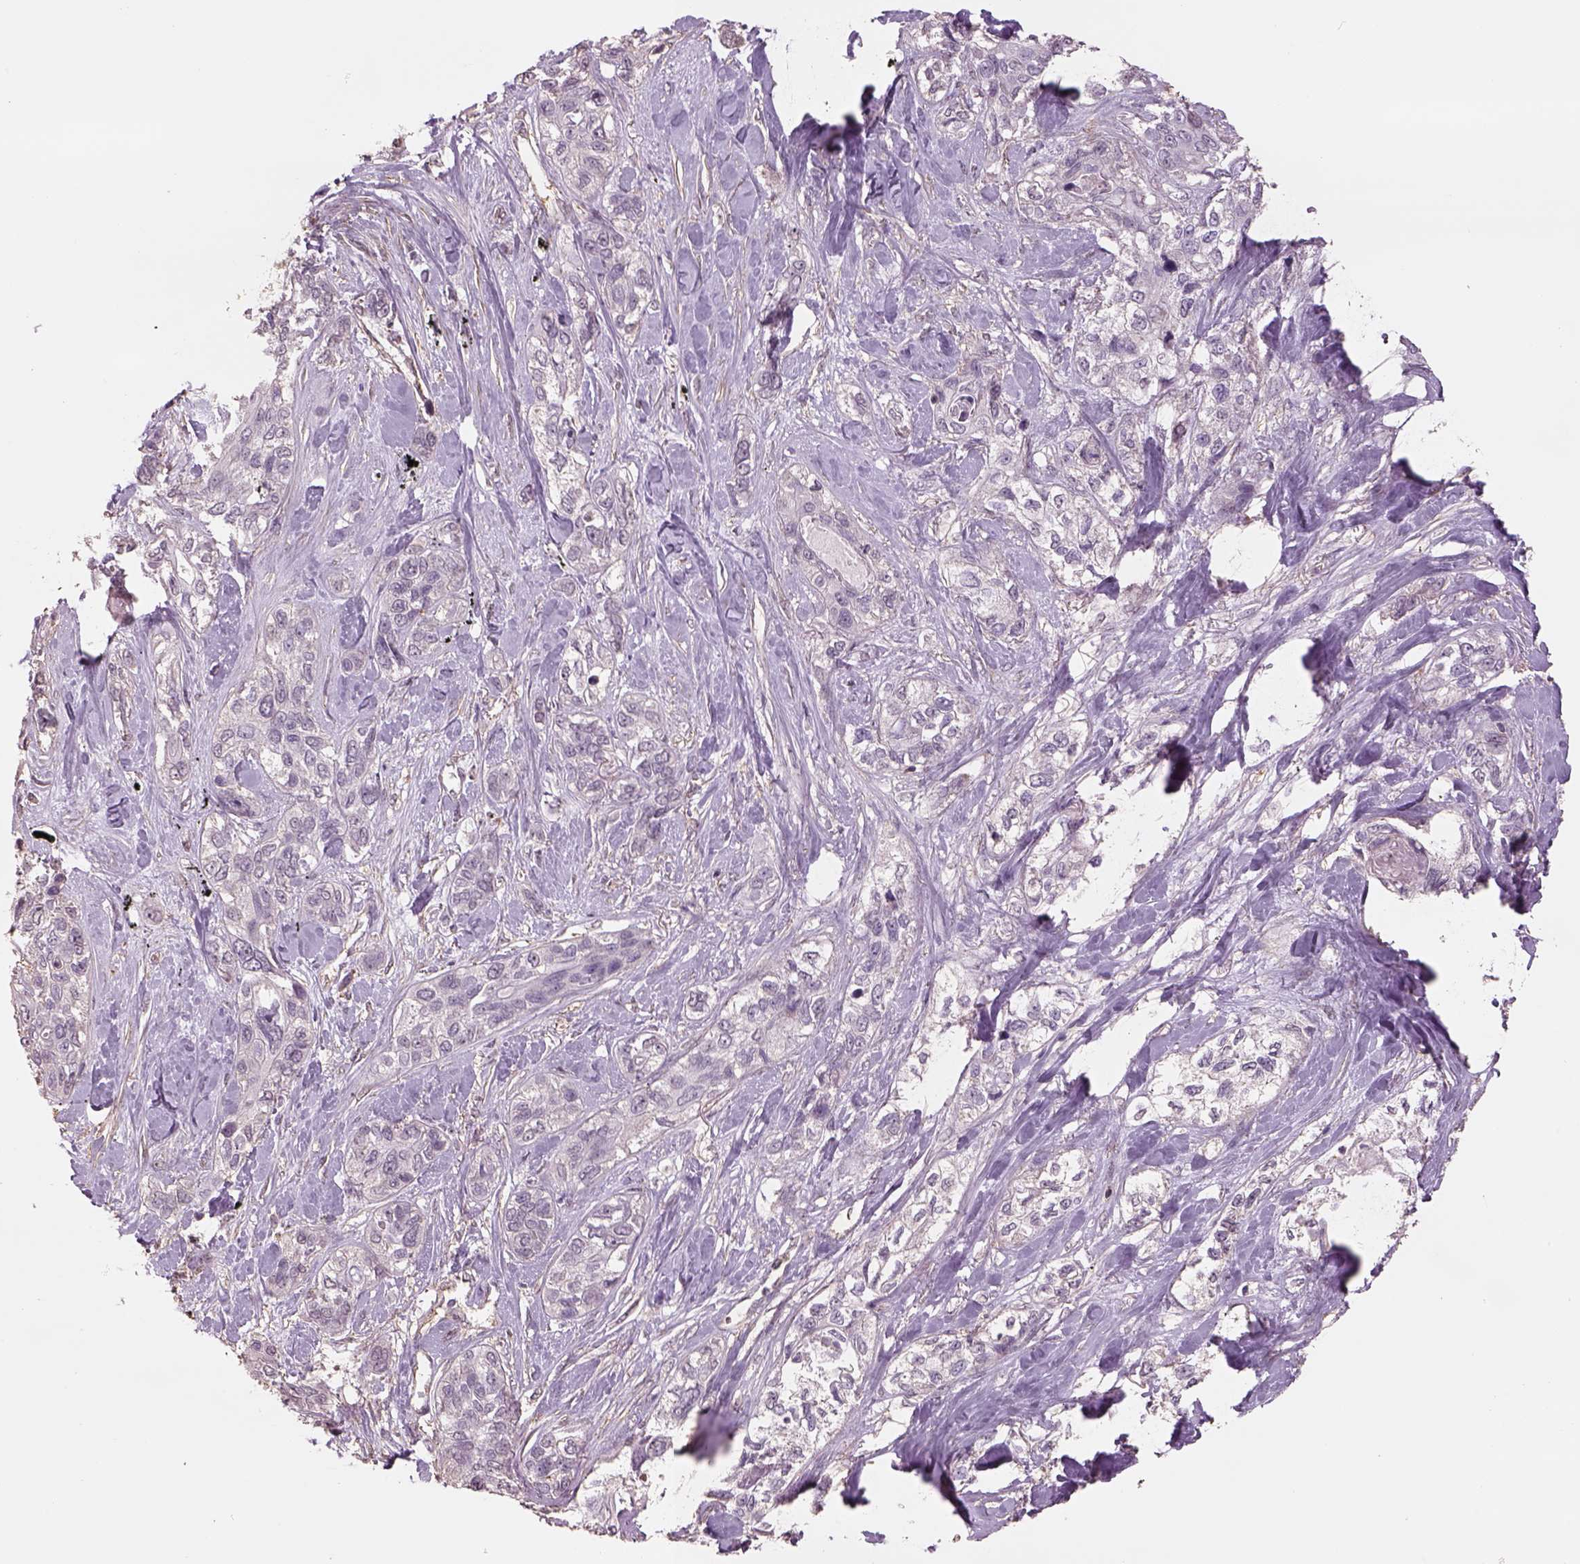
{"staining": {"intensity": "negative", "quantity": "none", "location": "none"}, "tissue": "lung cancer", "cell_type": "Tumor cells", "image_type": "cancer", "snomed": [{"axis": "morphology", "description": "Squamous cell carcinoma, NOS"}, {"axis": "topography", "description": "Lung"}], "caption": "A micrograph of human lung cancer (squamous cell carcinoma) is negative for staining in tumor cells.", "gene": "LIN7A", "patient": {"sex": "female", "age": 70}}